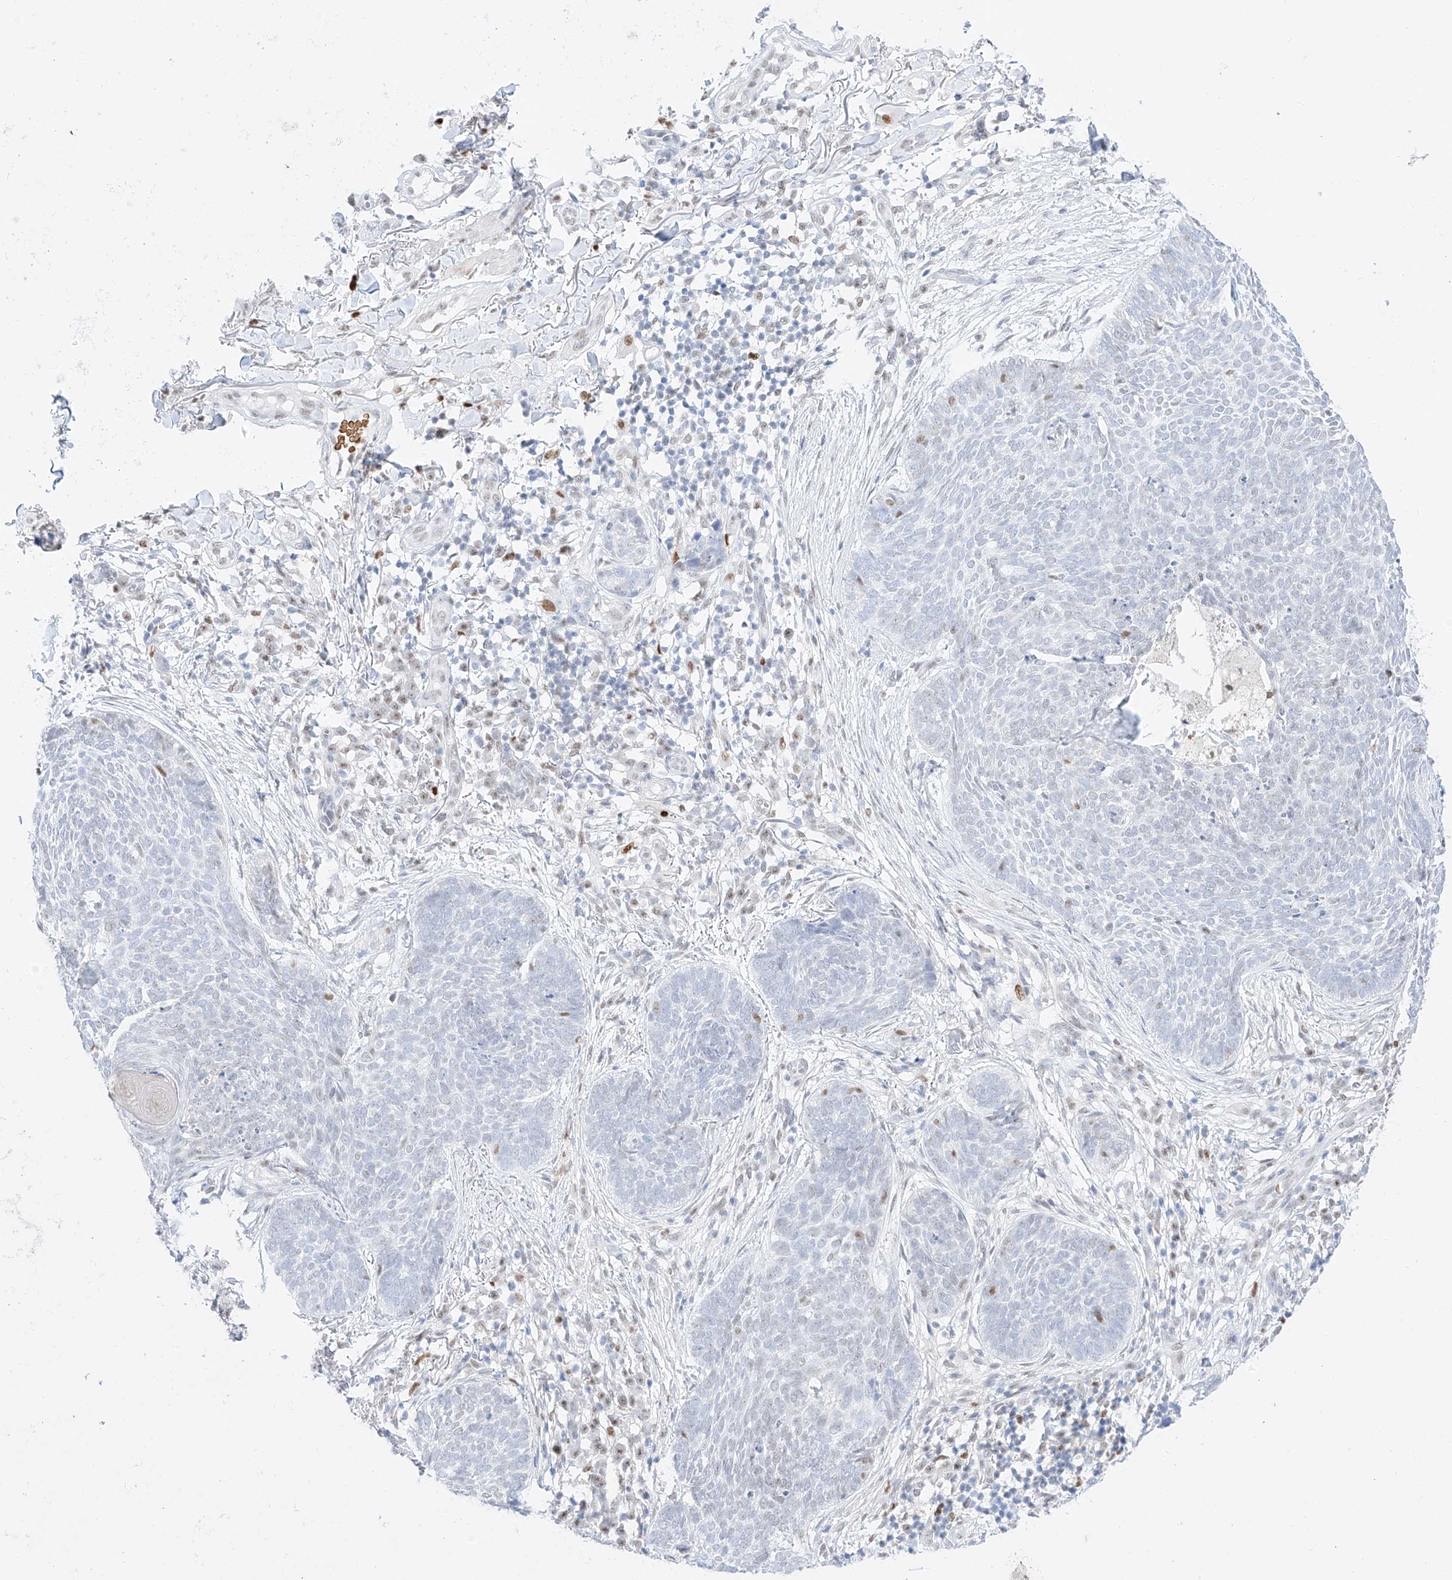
{"staining": {"intensity": "negative", "quantity": "none", "location": "none"}, "tissue": "skin cancer", "cell_type": "Tumor cells", "image_type": "cancer", "snomed": [{"axis": "morphology", "description": "Basal cell carcinoma"}, {"axis": "topography", "description": "Skin"}], "caption": "An image of human skin cancer (basal cell carcinoma) is negative for staining in tumor cells.", "gene": "APIP", "patient": {"sex": "female", "age": 64}}